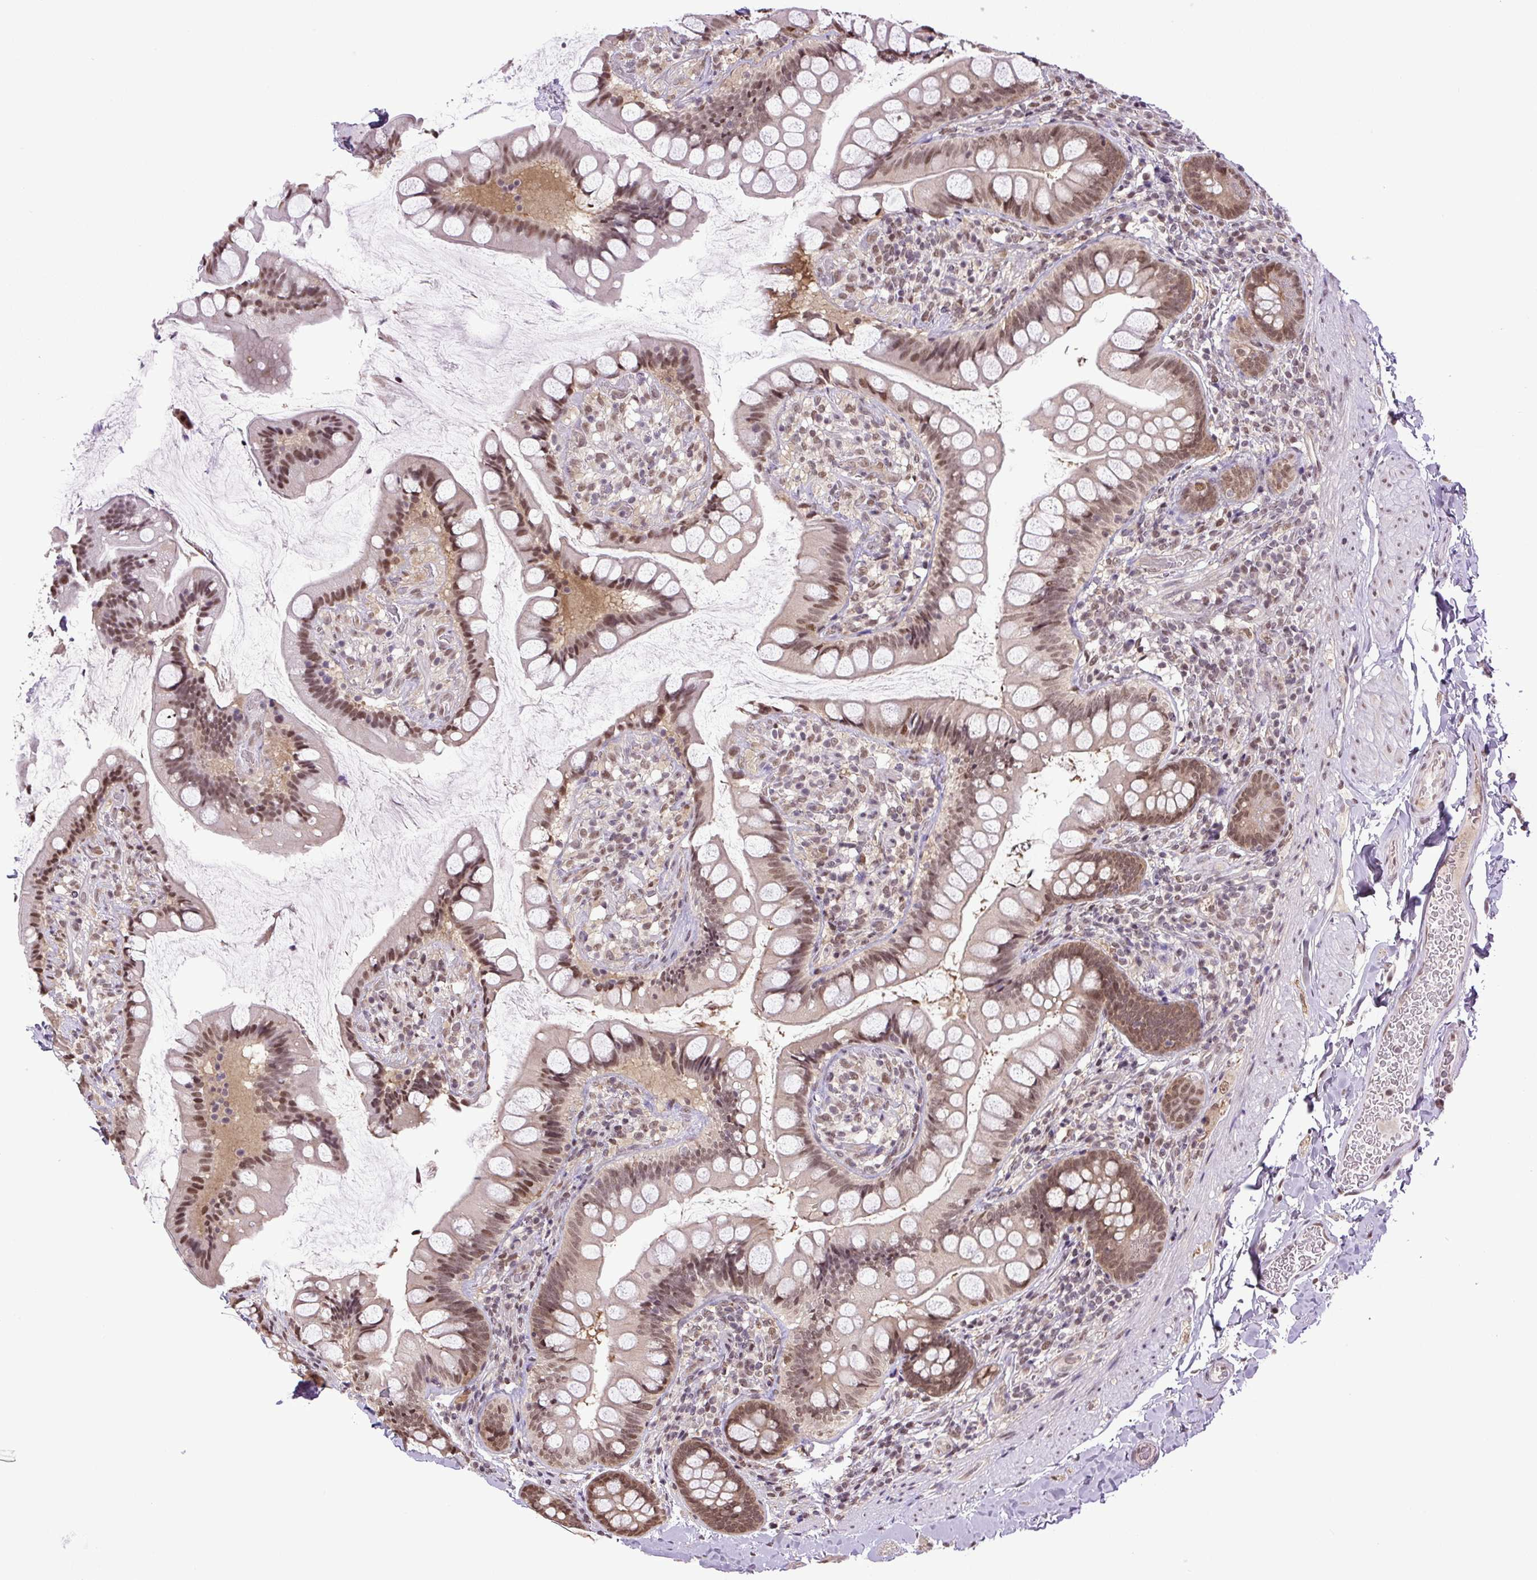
{"staining": {"intensity": "moderate", "quantity": "25%-75%", "location": "nuclear"}, "tissue": "small intestine", "cell_type": "Glandular cells", "image_type": "normal", "snomed": [{"axis": "morphology", "description": "Normal tissue, NOS"}, {"axis": "topography", "description": "Small intestine"}], "caption": "A high-resolution micrograph shows immunohistochemistry (IHC) staining of unremarkable small intestine, which displays moderate nuclear positivity in about 25%-75% of glandular cells. The protein is stained brown, and the nuclei are stained in blue (DAB (3,3'-diaminobenzidine) IHC with brightfield microscopy, high magnification).", "gene": "SGTA", "patient": {"sex": "male", "age": 70}}